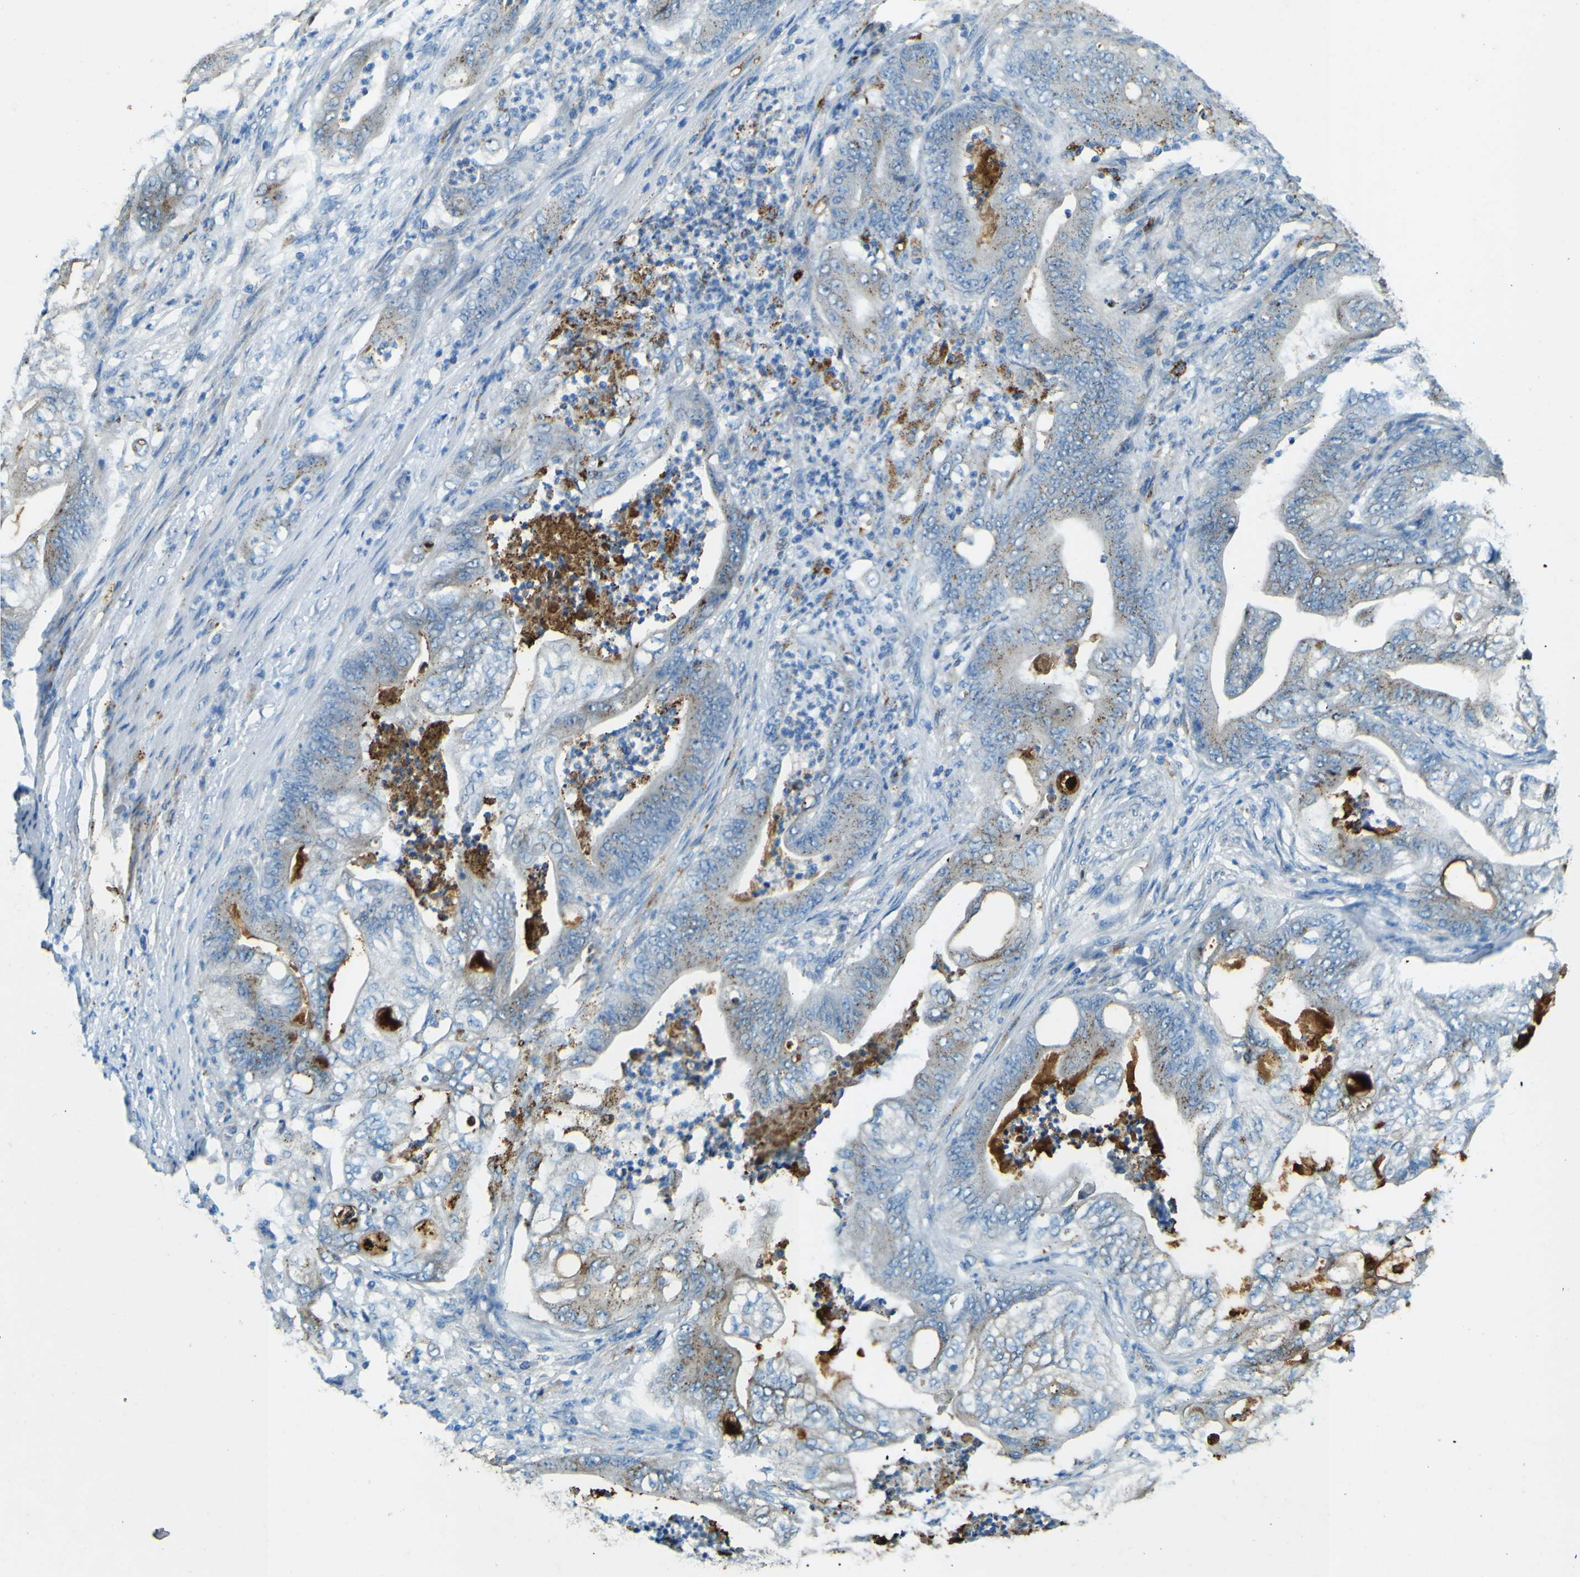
{"staining": {"intensity": "weak", "quantity": "<25%", "location": "cytoplasmic/membranous"}, "tissue": "stomach cancer", "cell_type": "Tumor cells", "image_type": "cancer", "snomed": [{"axis": "morphology", "description": "Adenocarcinoma, NOS"}, {"axis": "topography", "description": "Stomach"}], "caption": "The image exhibits no staining of tumor cells in stomach adenocarcinoma.", "gene": "PDE9A", "patient": {"sex": "female", "age": 73}}